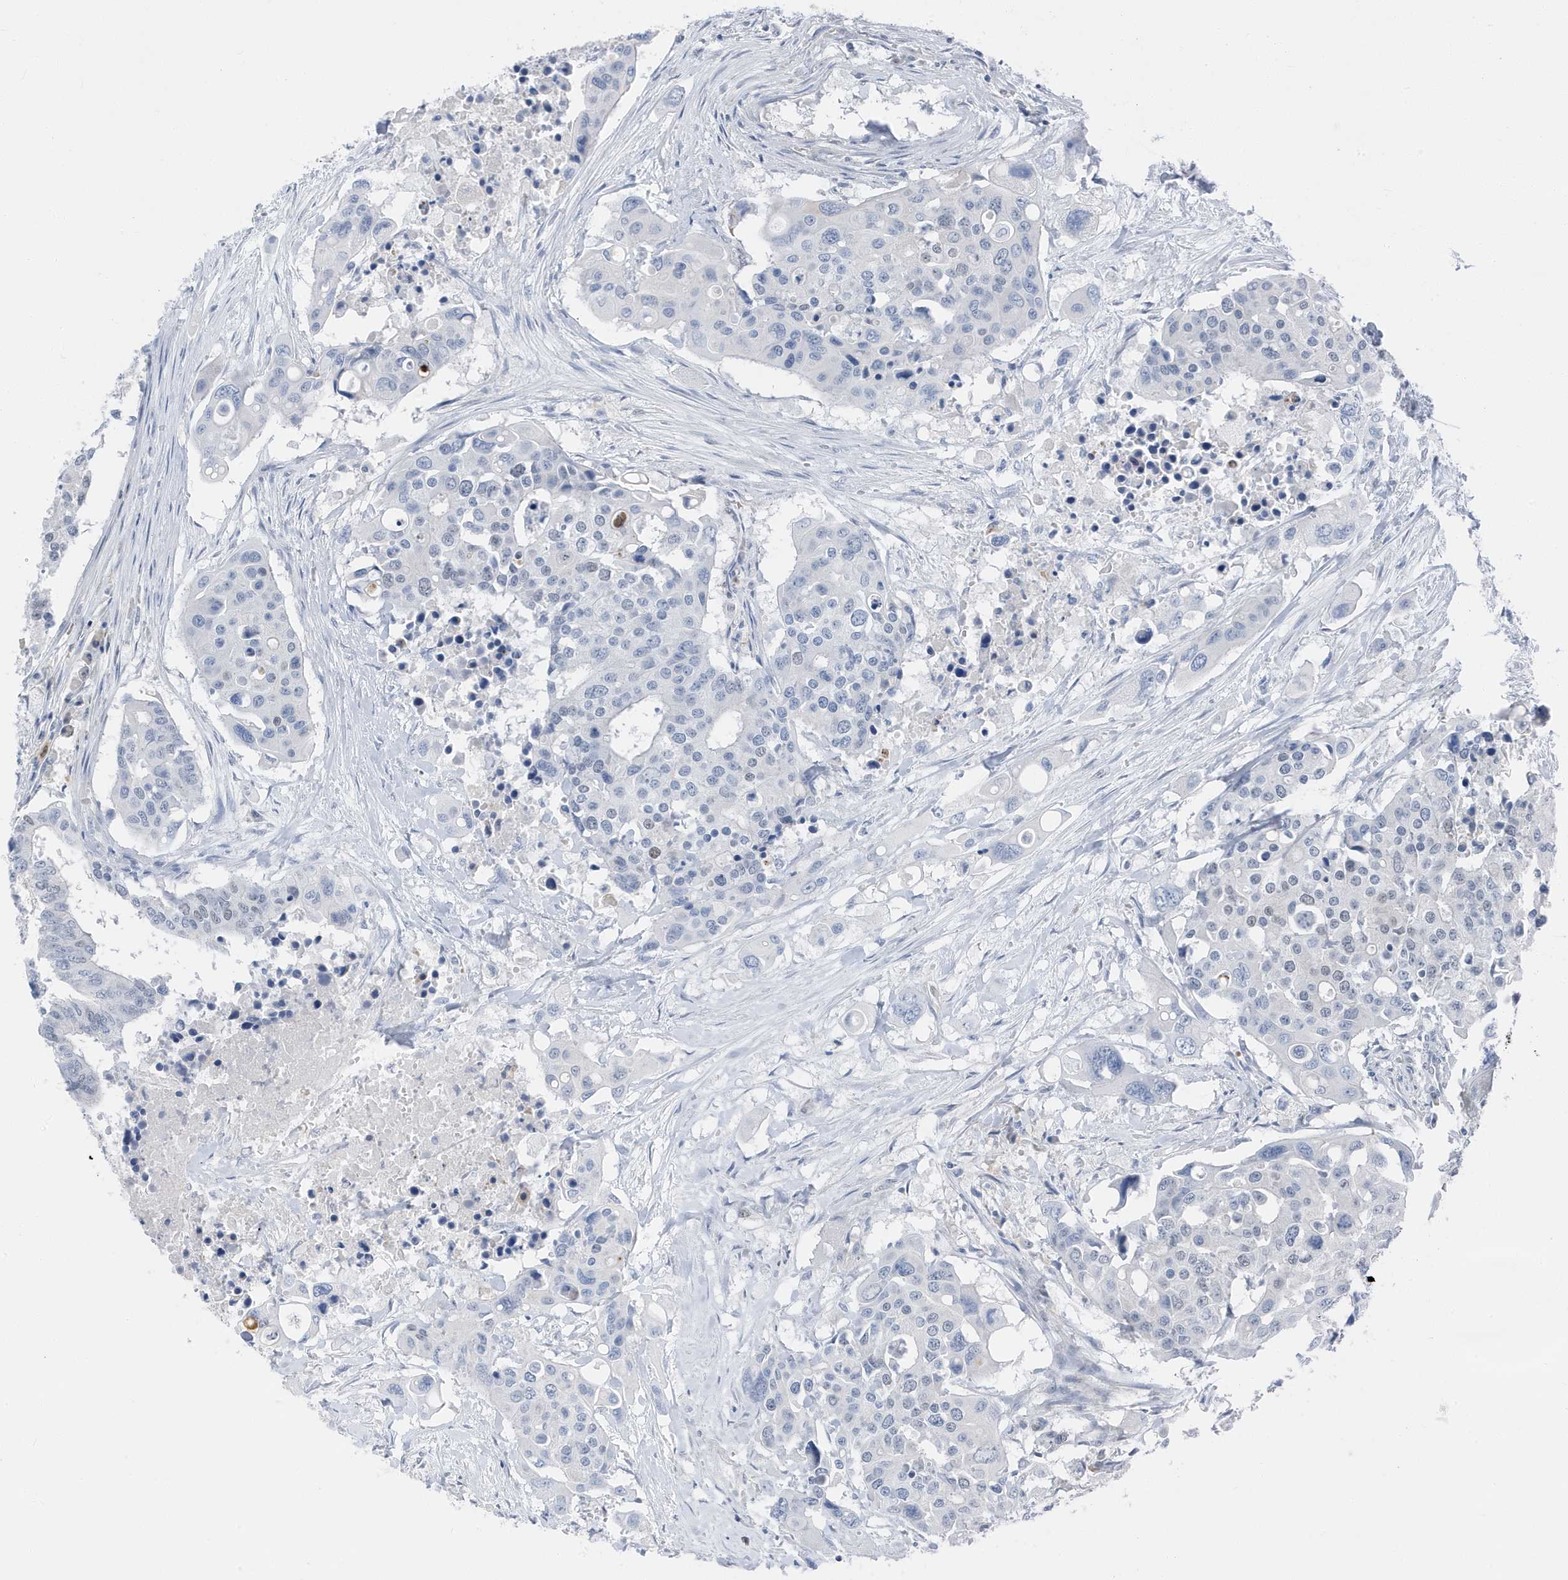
{"staining": {"intensity": "negative", "quantity": "none", "location": "none"}, "tissue": "colorectal cancer", "cell_type": "Tumor cells", "image_type": "cancer", "snomed": [{"axis": "morphology", "description": "Adenocarcinoma, NOS"}, {"axis": "topography", "description": "Colon"}], "caption": "There is no significant expression in tumor cells of colorectal cancer.", "gene": "NCOA7", "patient": {"sex": "male", "age": 77}}